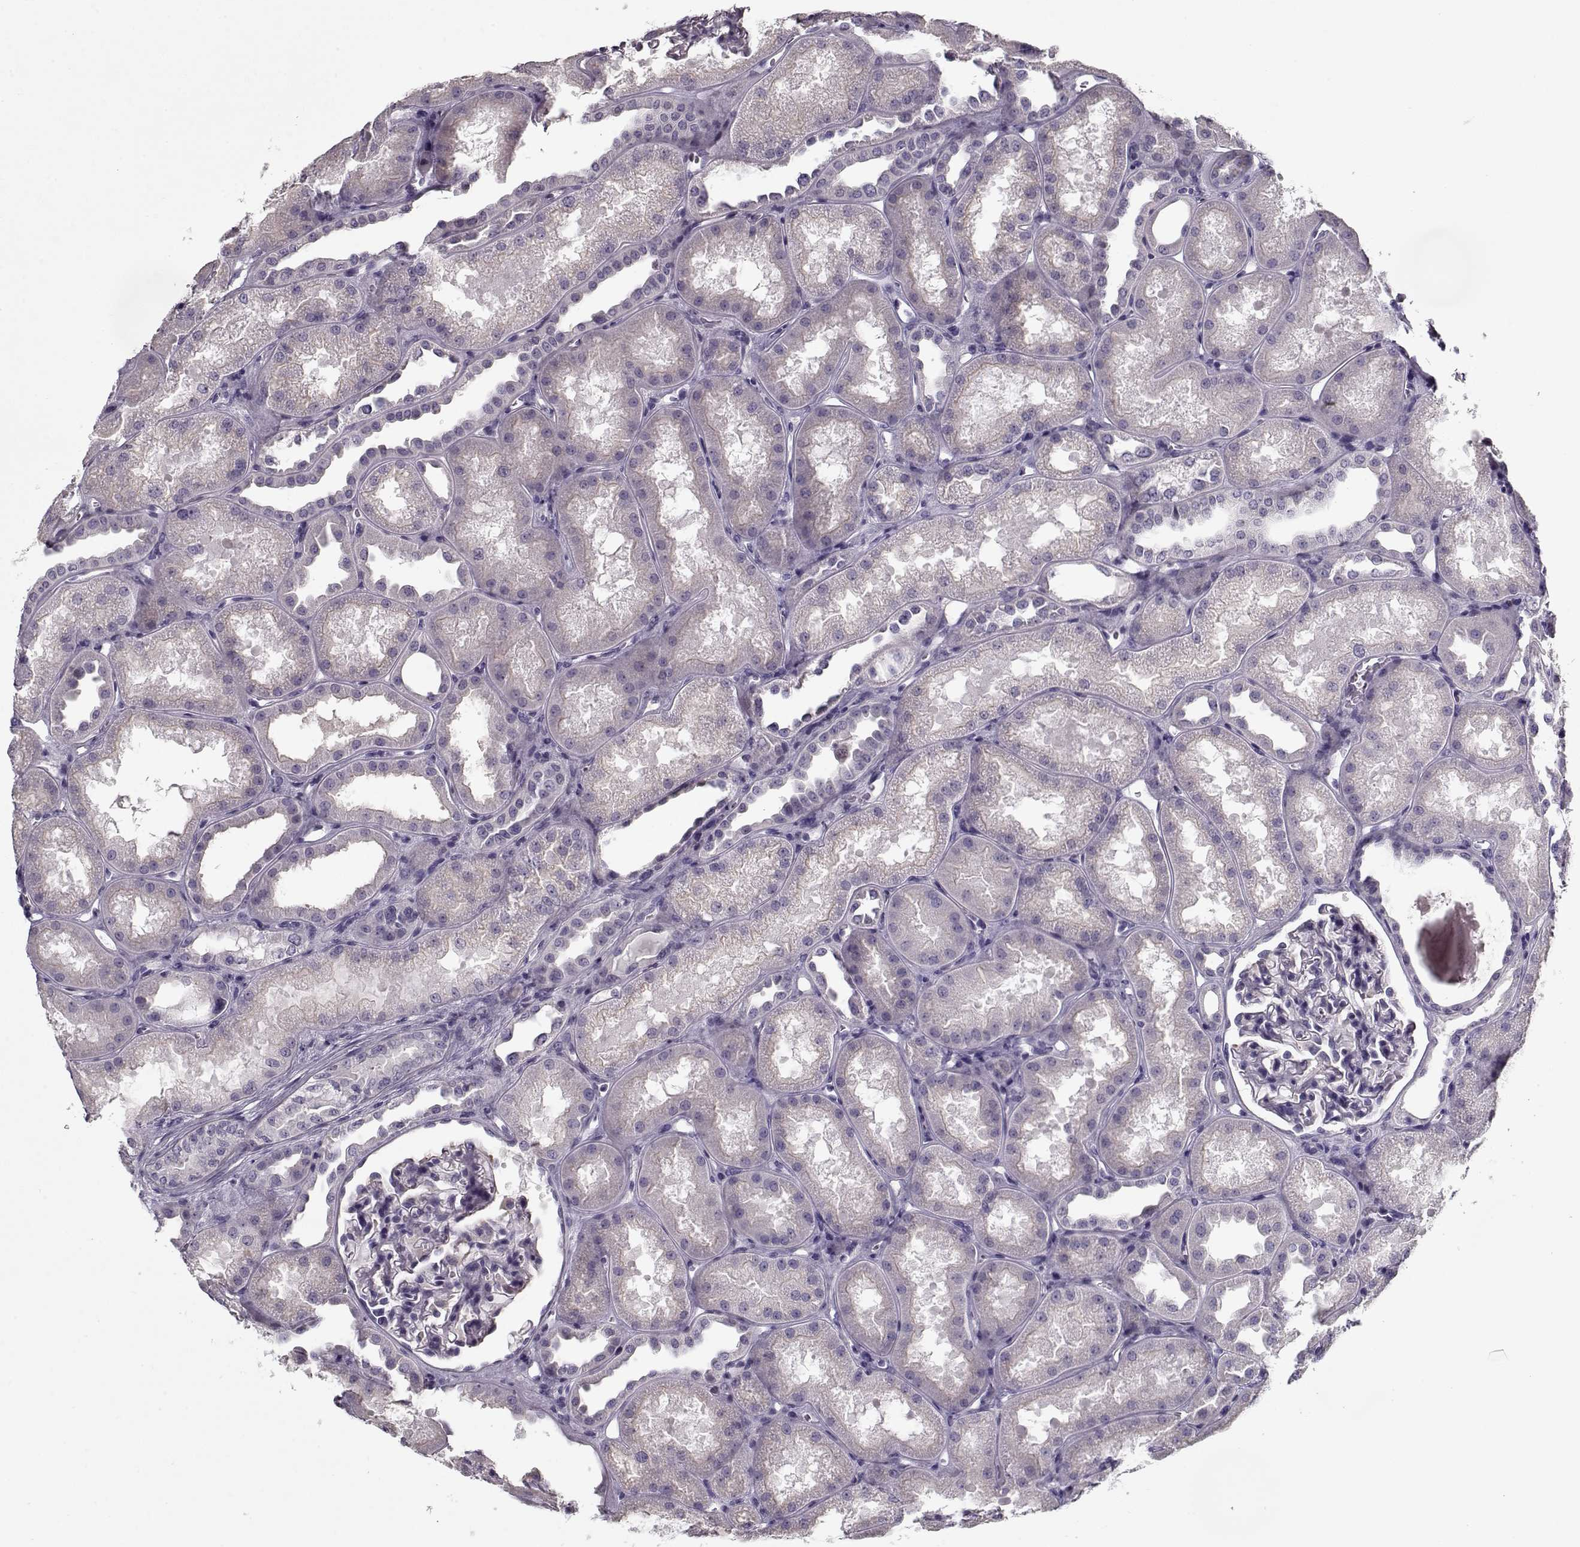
{"staining": {"intensity": "negative", "quantity": "none", "location": "none"}, "tissue": "kidney", "cell_type": "Cells in glomeruli", "image_type": "normal", "snomed": [{"axis": "morphology", "description": "Normal tissue, NOS"}, {"axis": "topography", "description": "Kidney"}], "caption": "Immunohistochemistry (IHC) micrograph of unremarkable kidney: human kidney stained with DAB demonstrates no significant protein positivity in cells in glomeruli.", "gene": "CCDC136", "patient": {"sex": "male", "age": 61}}